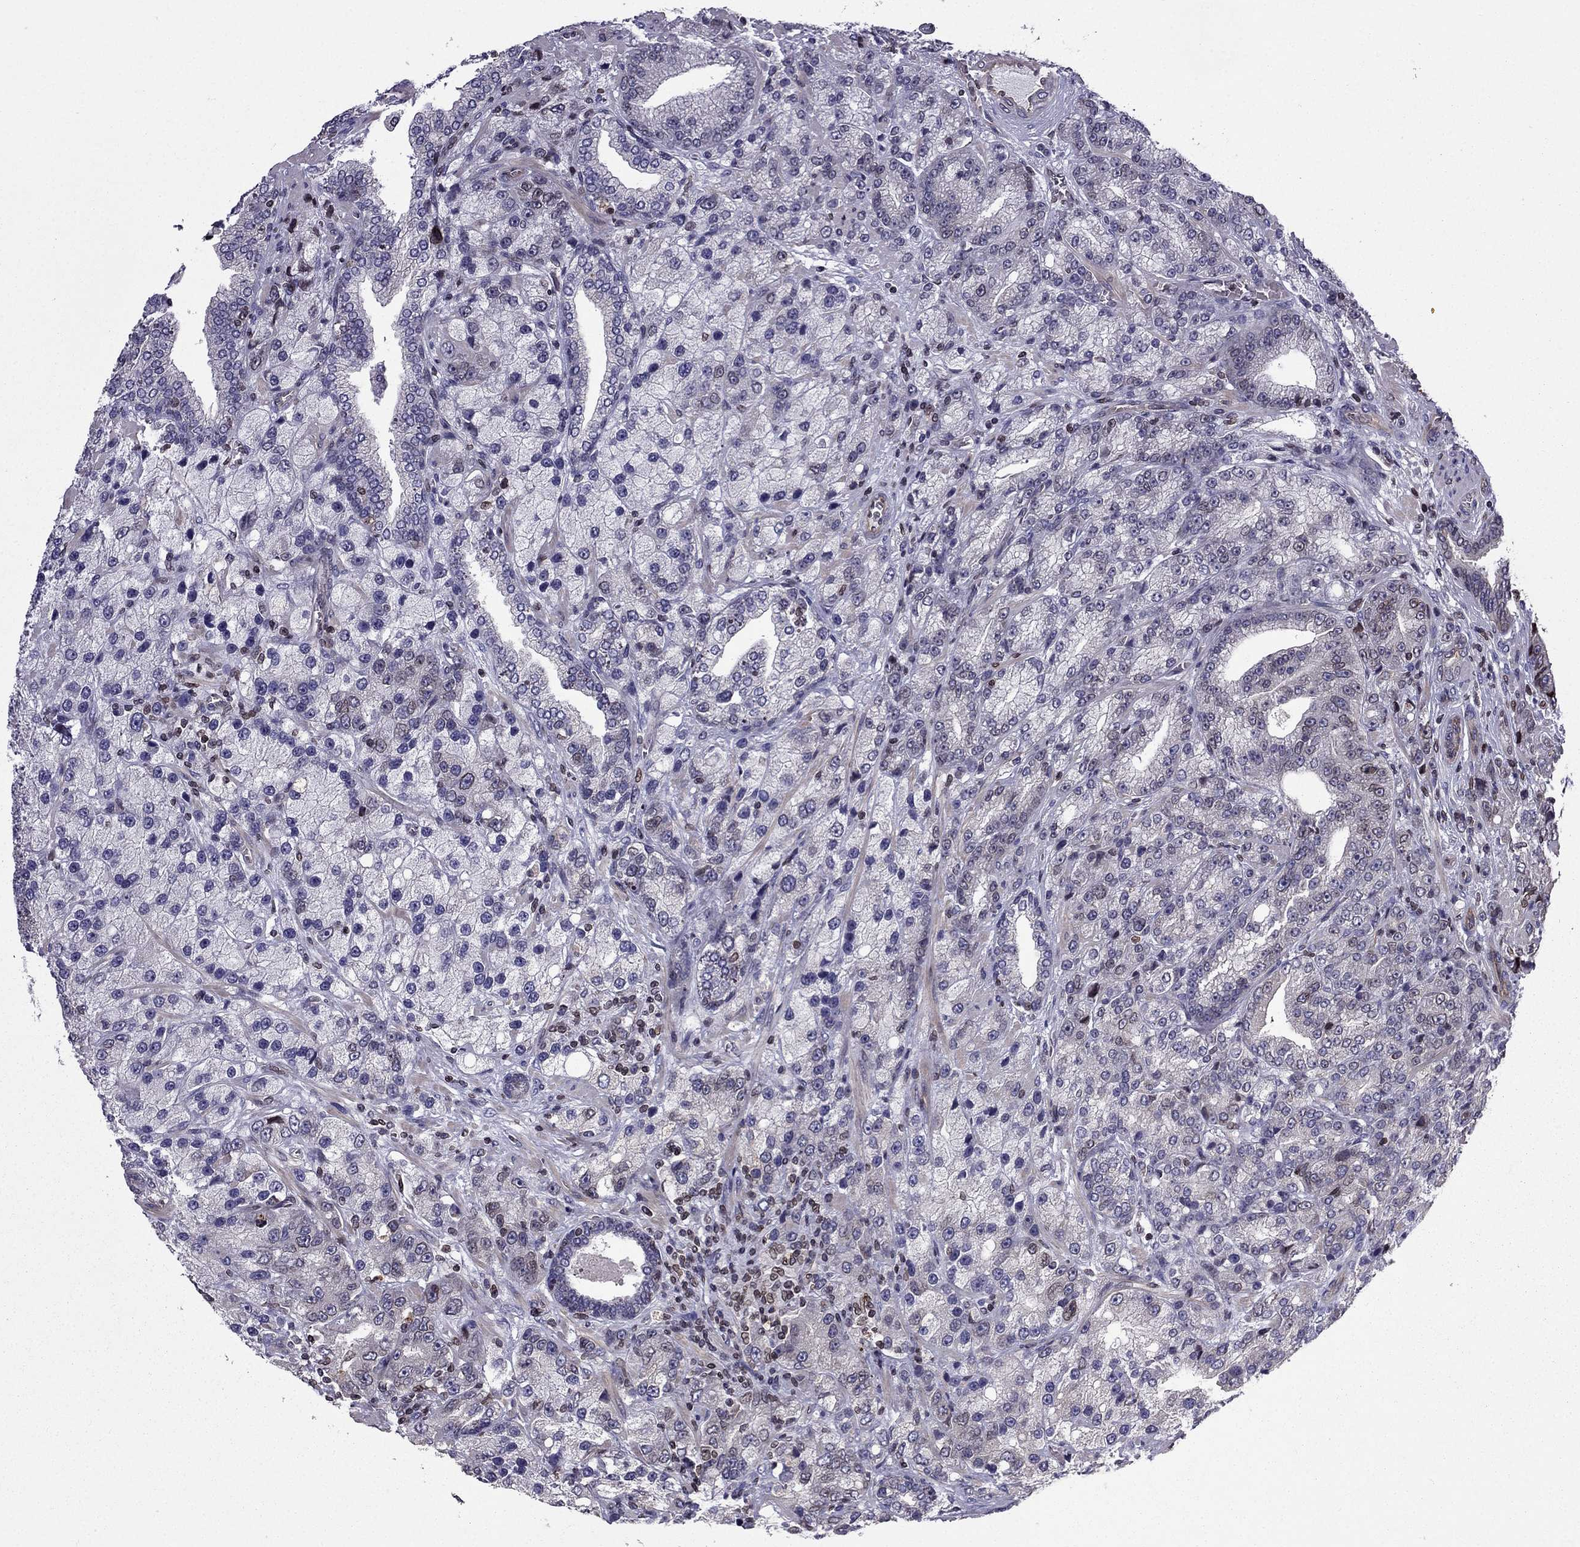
{"staining": {"intensity": "negative", "quantity": "none", "location": "none"}, "tissue": "prostate cancer", "cell_type": "Tumor cells", "image_type": "cancer", "snomed": [{"axis": "morphology", "description": "Adenocarcinoma, NOS"}, {"axis": "topography", "description": "Prostate"}], "caption": "DAB (3,3'-diaminobenzidine) immunohistochemical staining of human prostate cancer (adenocarcinoma) demonstrates no significant expression in tumor cells.", "gene": "CDC42BPA", "patient": {"sex": "male", "age": 63}}